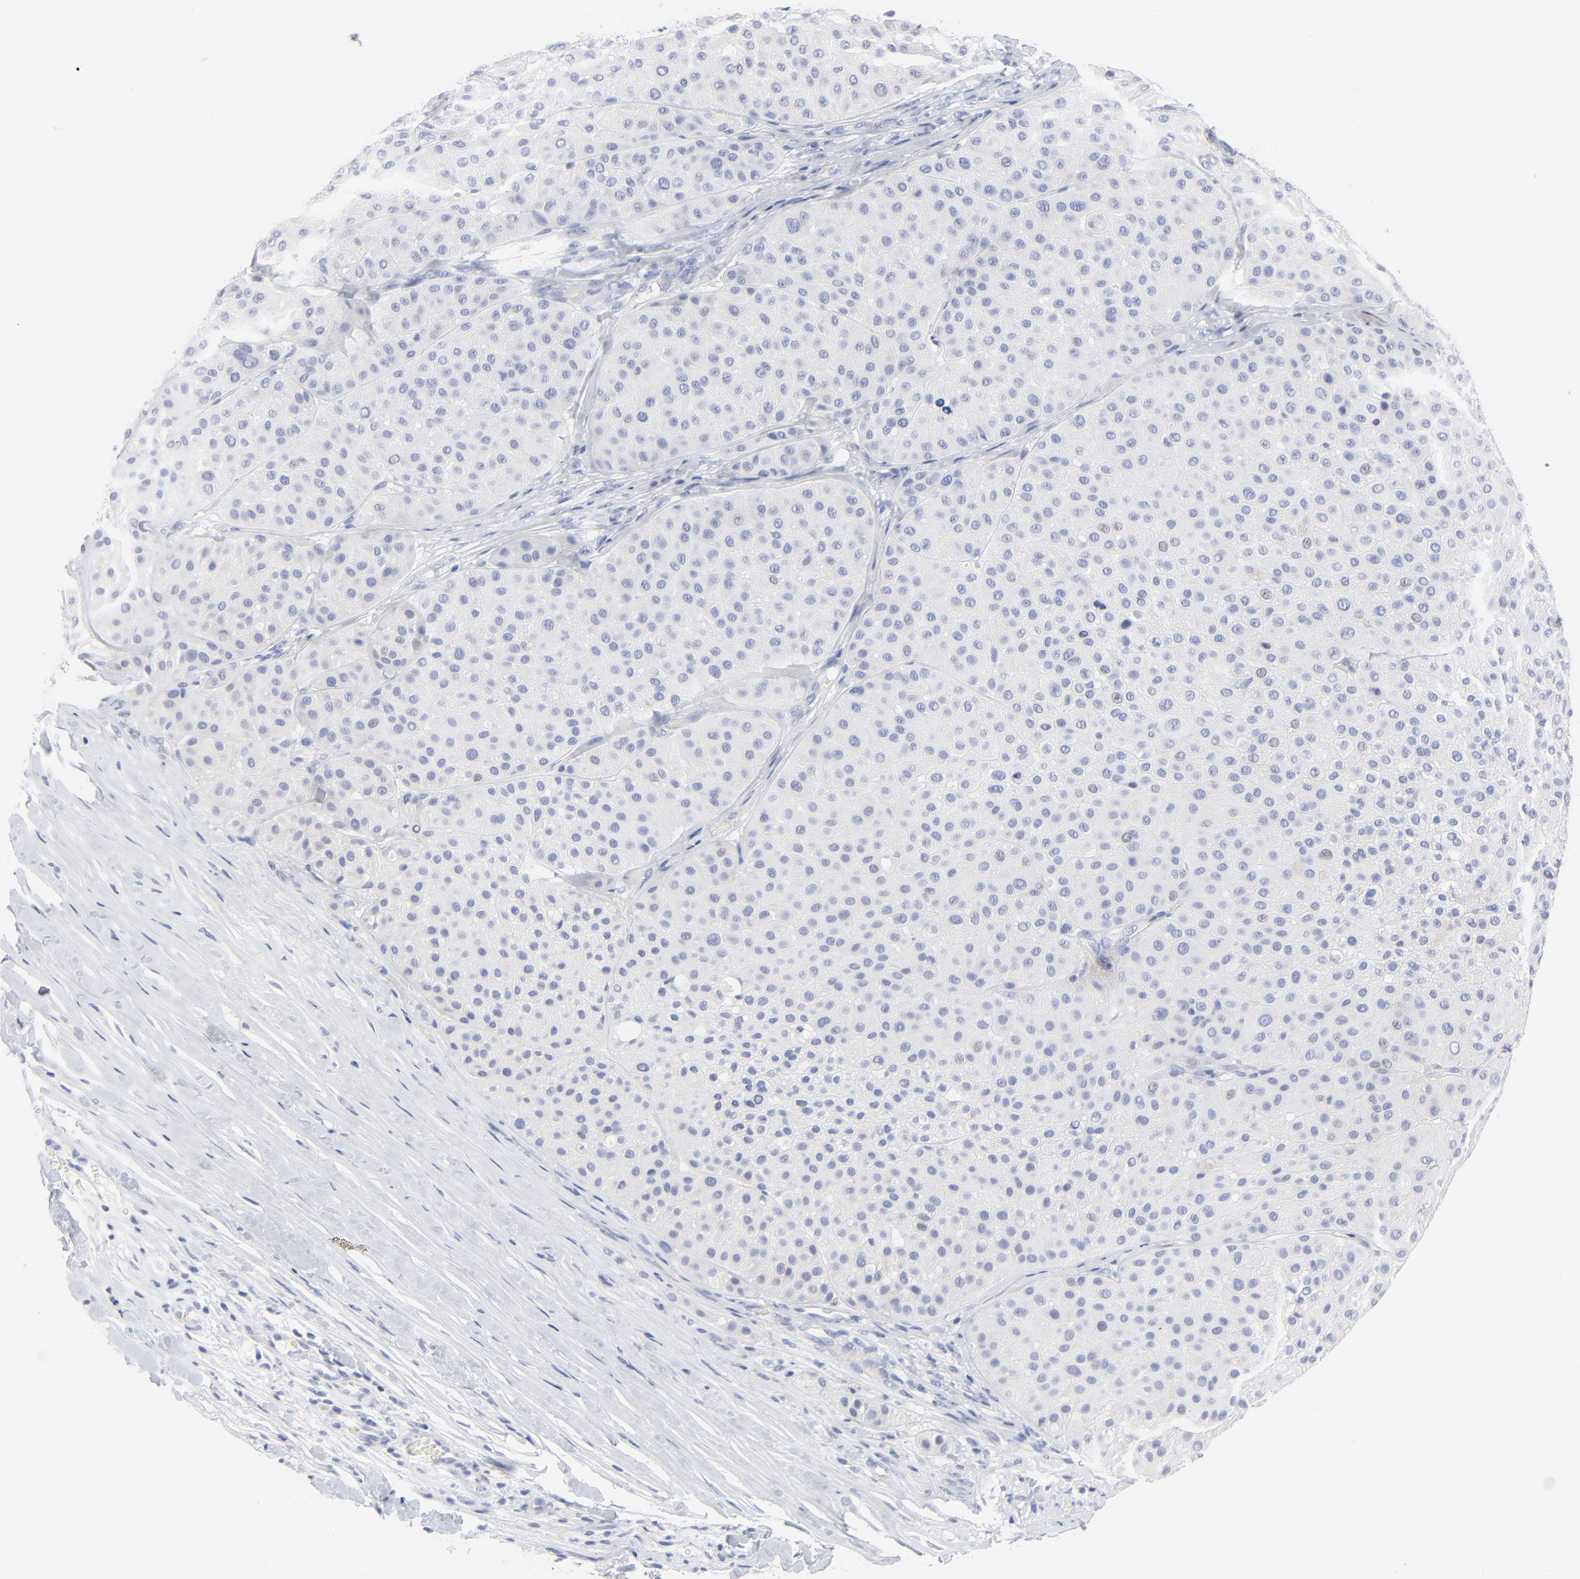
{"staining": {"intensity": "weak", "quantity": "<25%", "location": "nuclear"}, "tissue": "melanoma", "cell_type": "Tumor cells", "image_type": "cancer", "snomed": [{"axis": "morphology", "description": "Normal tissue, NOS"}, {"axis": "morphology", "description": "Malignant melanoma, Metastatic site"}, {"axis": "topography", "description": "Skin"}], "caption": "Malignant melanoma (metastatic site) stained for a protein using immunohistochemistry reveals no expression tumor cells.", "gene": "PSD3", "patient": {"sex": "male", "age": 41}}